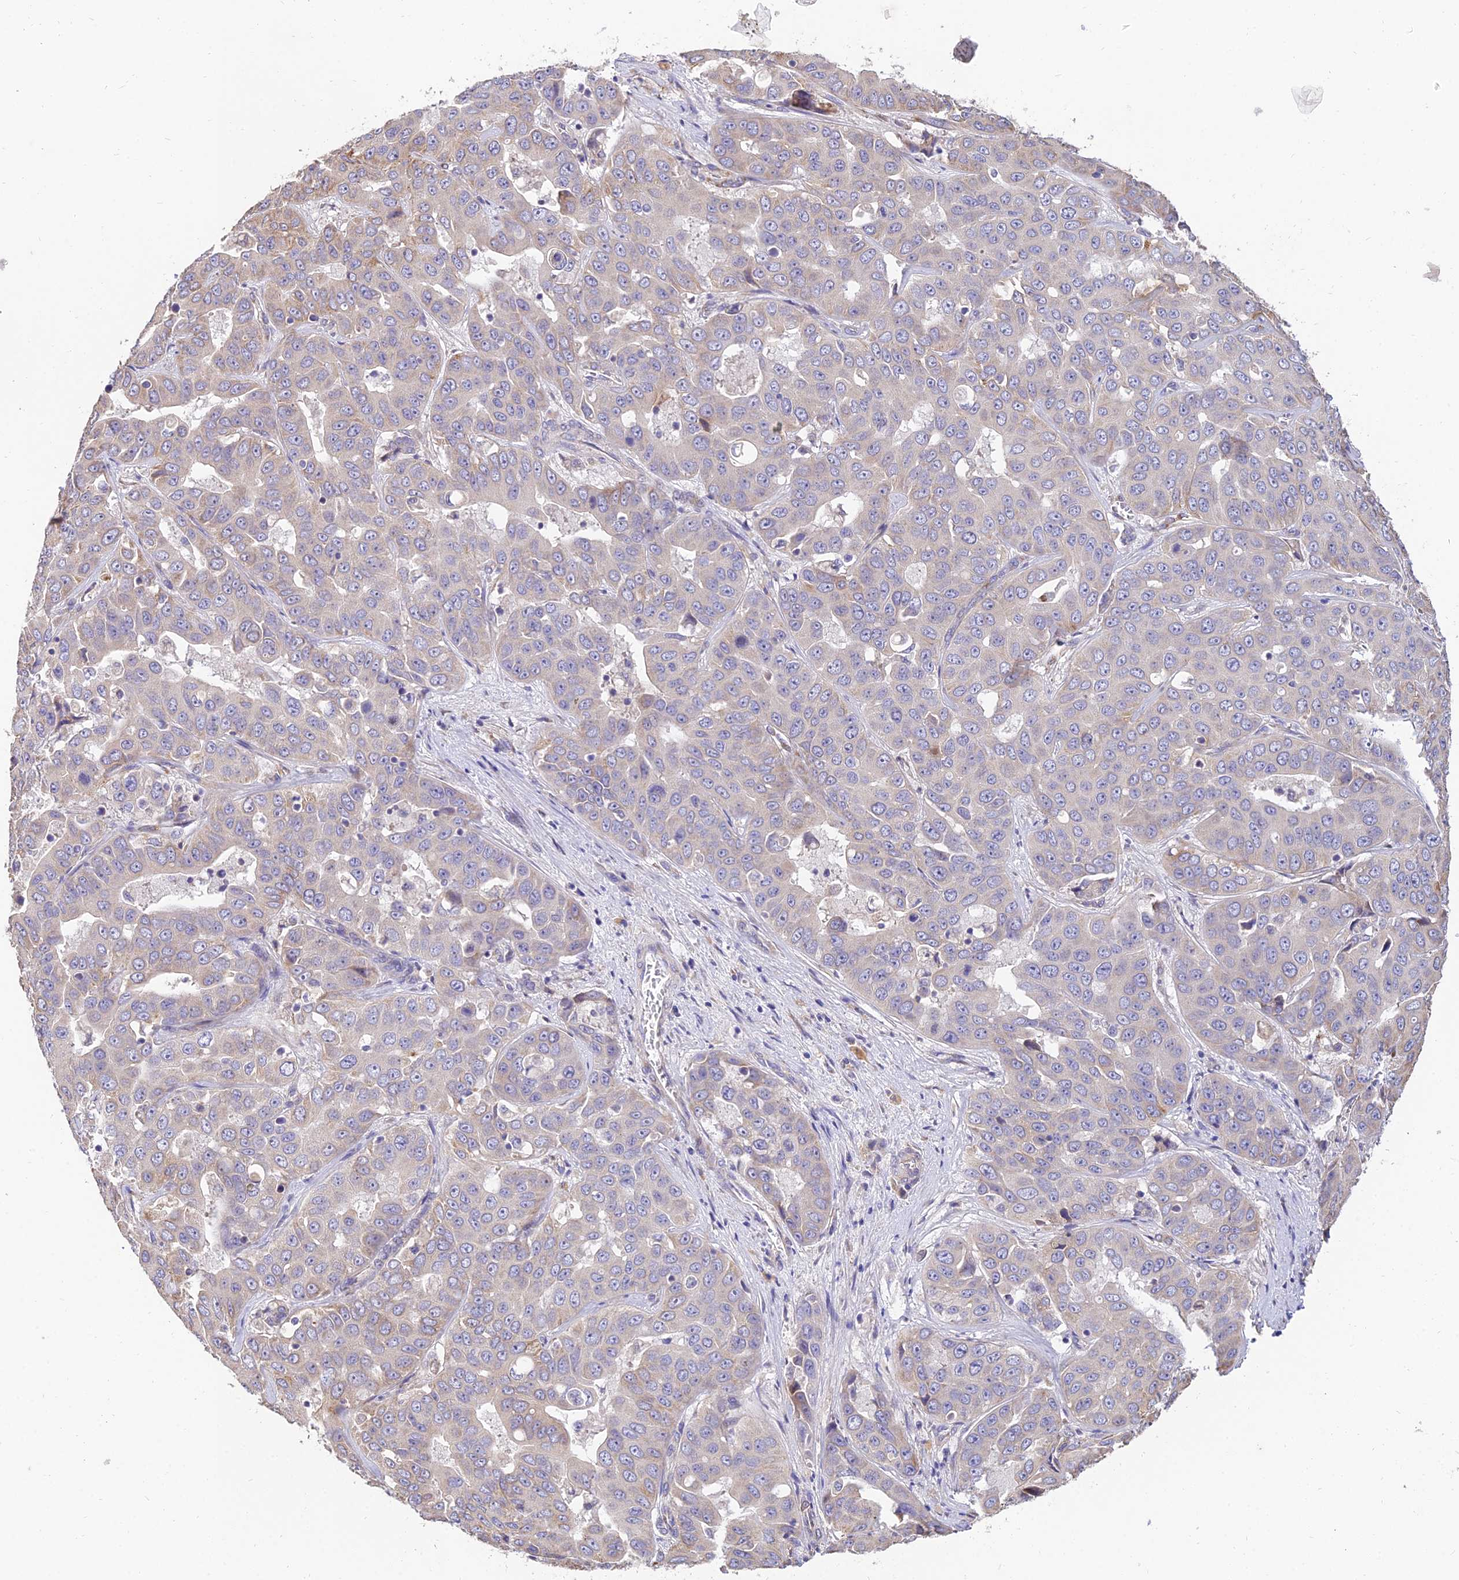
{"staining": {"intensity": "weak", "quantity": "25%-75%", "location": "cytoplasmic/membranous"}, "tissue": "liver cancer", "cell_type": "Tumor cells", "image_type": "cancer", "snomed": [{"axis": "morphology", "description": "Cholangiocarcinoma"}, {"axis": "topography", "description": "Liver"}], "caption": "This is a micrograph of IHC staining of liver cancer (cholangiocarcinoma), which shows weak staining in the cytoplasmic/membranous of tumor cells.", "gene": "ARL8B", "patient": {"sex": "female", "age": 52}}